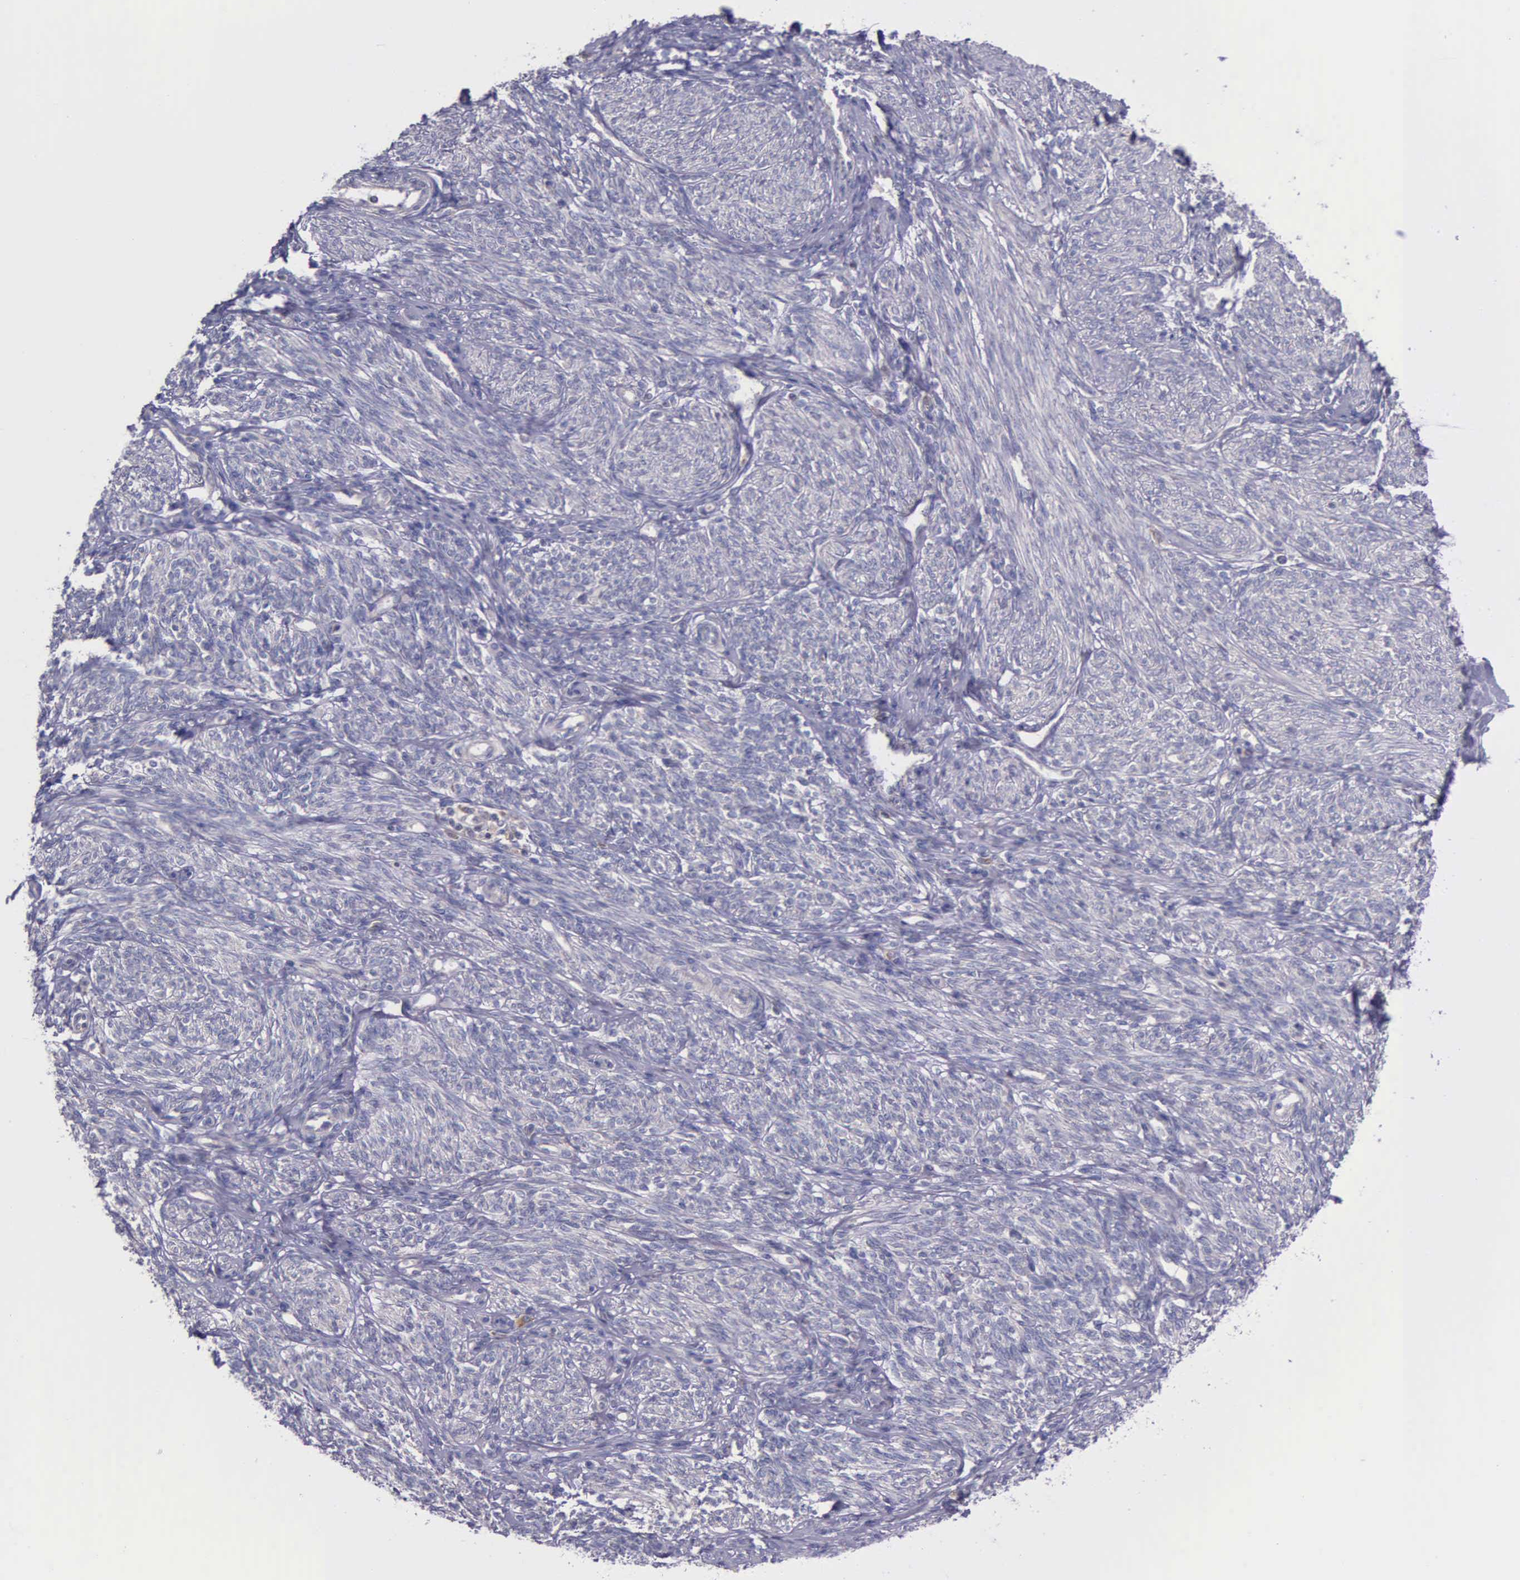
{"staining": {"intensity": "negative", "quantity": "none", "location": "none"}, "tissue": "endometrium", "cell_type": "Cells in endometrial stroma", "image_type": "normal", "snomed": [{"axis": "morphology", "description": "Normal tissue, NOS"}, {"axis": "topography", "description": "Endometrium"}], "caption": "This histopathology image is of unremarkable endometrium stained with IHC to label a protein in brown with the nuclei are counter-stained blue. There is no expression in cells in endometrial stroma.", "gene": "CTAGE15", "patient": {"sex": "female", "age": 82}}